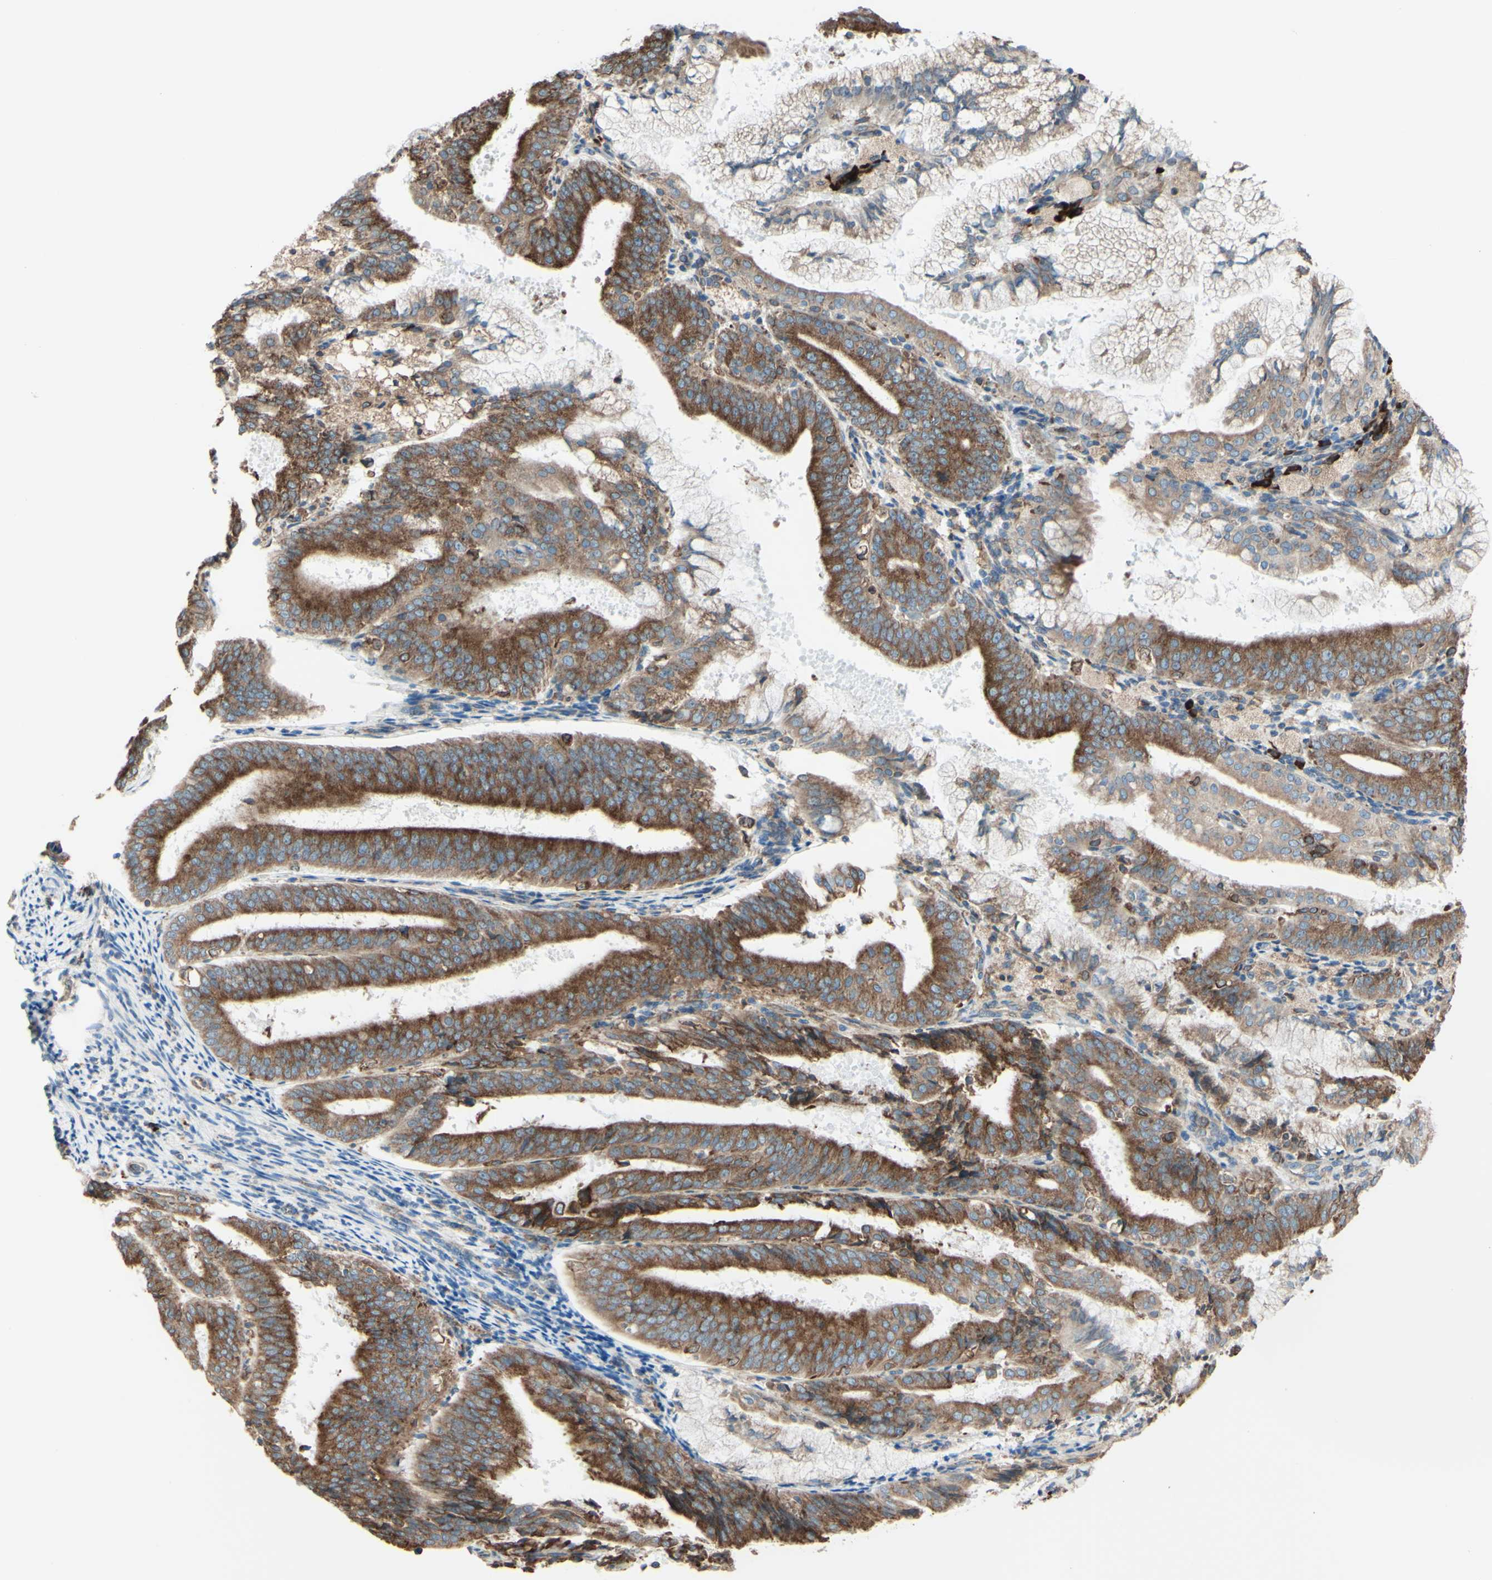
{"staining": {"intensity": "moderate", "quantity": ">75%", "location": "cytoplasmic/membranous"}, "tissue": "endometrial cancer", "cell_type": "Tumor cells", "image_type": "cancer", "snomed": [{"axis": "morphology", "description": "Adenocarcinoma, NOS"}, {"axis": "topography", "description": "Endometrium"}], "caption": "The photomicrograph displays immunohistochemical staining of endometrial adenocarcinoma. There is moderate cytoplasmic/membranous staining is appreciated in about >75% of tumor cells. The protein of interest is stained brown, and the nuclei are stained in blue (DAB (3,3'-diaminobenzidine) IHC with brightfield microscopy, high magnification).", "gene": "DNAJB11", "patient": {"sex": "female", "age": 63}}